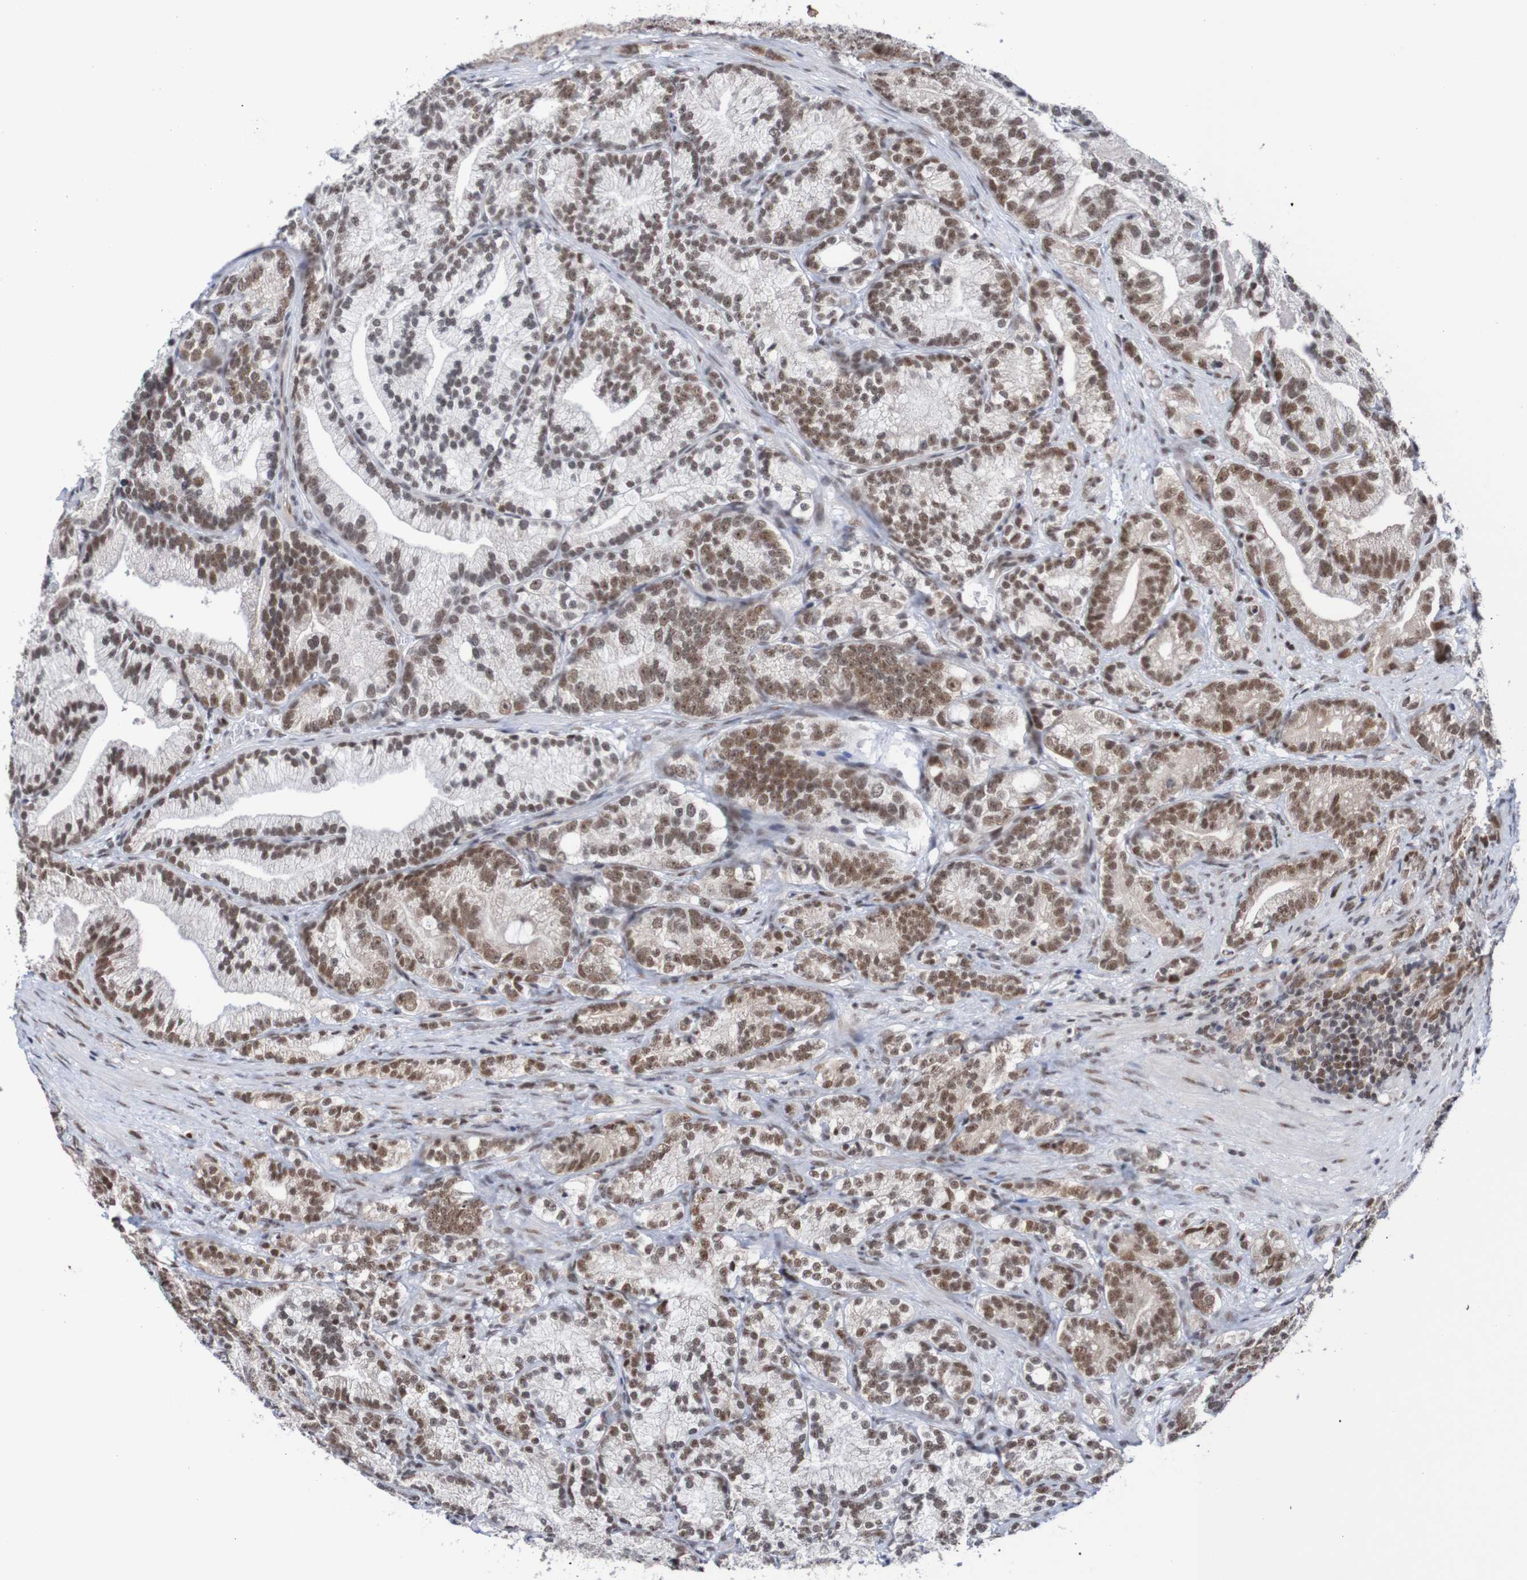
{"staining": {"intensity": "moderate", "quantity": ">75%", "location": "nuclear"}, "tissue": "prostate cancer", "cell_type": "Tumor cells", "image_type": "cancer", "snomed": [{"axis": "morphology", "description": "Adenocarcinoma, Low grade"}, {"axis": "topography", "description": "Prostate"}], "caption": "About >75% of tumor cells in prostate low-grade adenocarcinoma demonstrate moderate nuclear protein staining as visualized by brown immunohistochemical staining.", "gene": "CDC5L", "patient": {"sex": "male", "age": 89}}